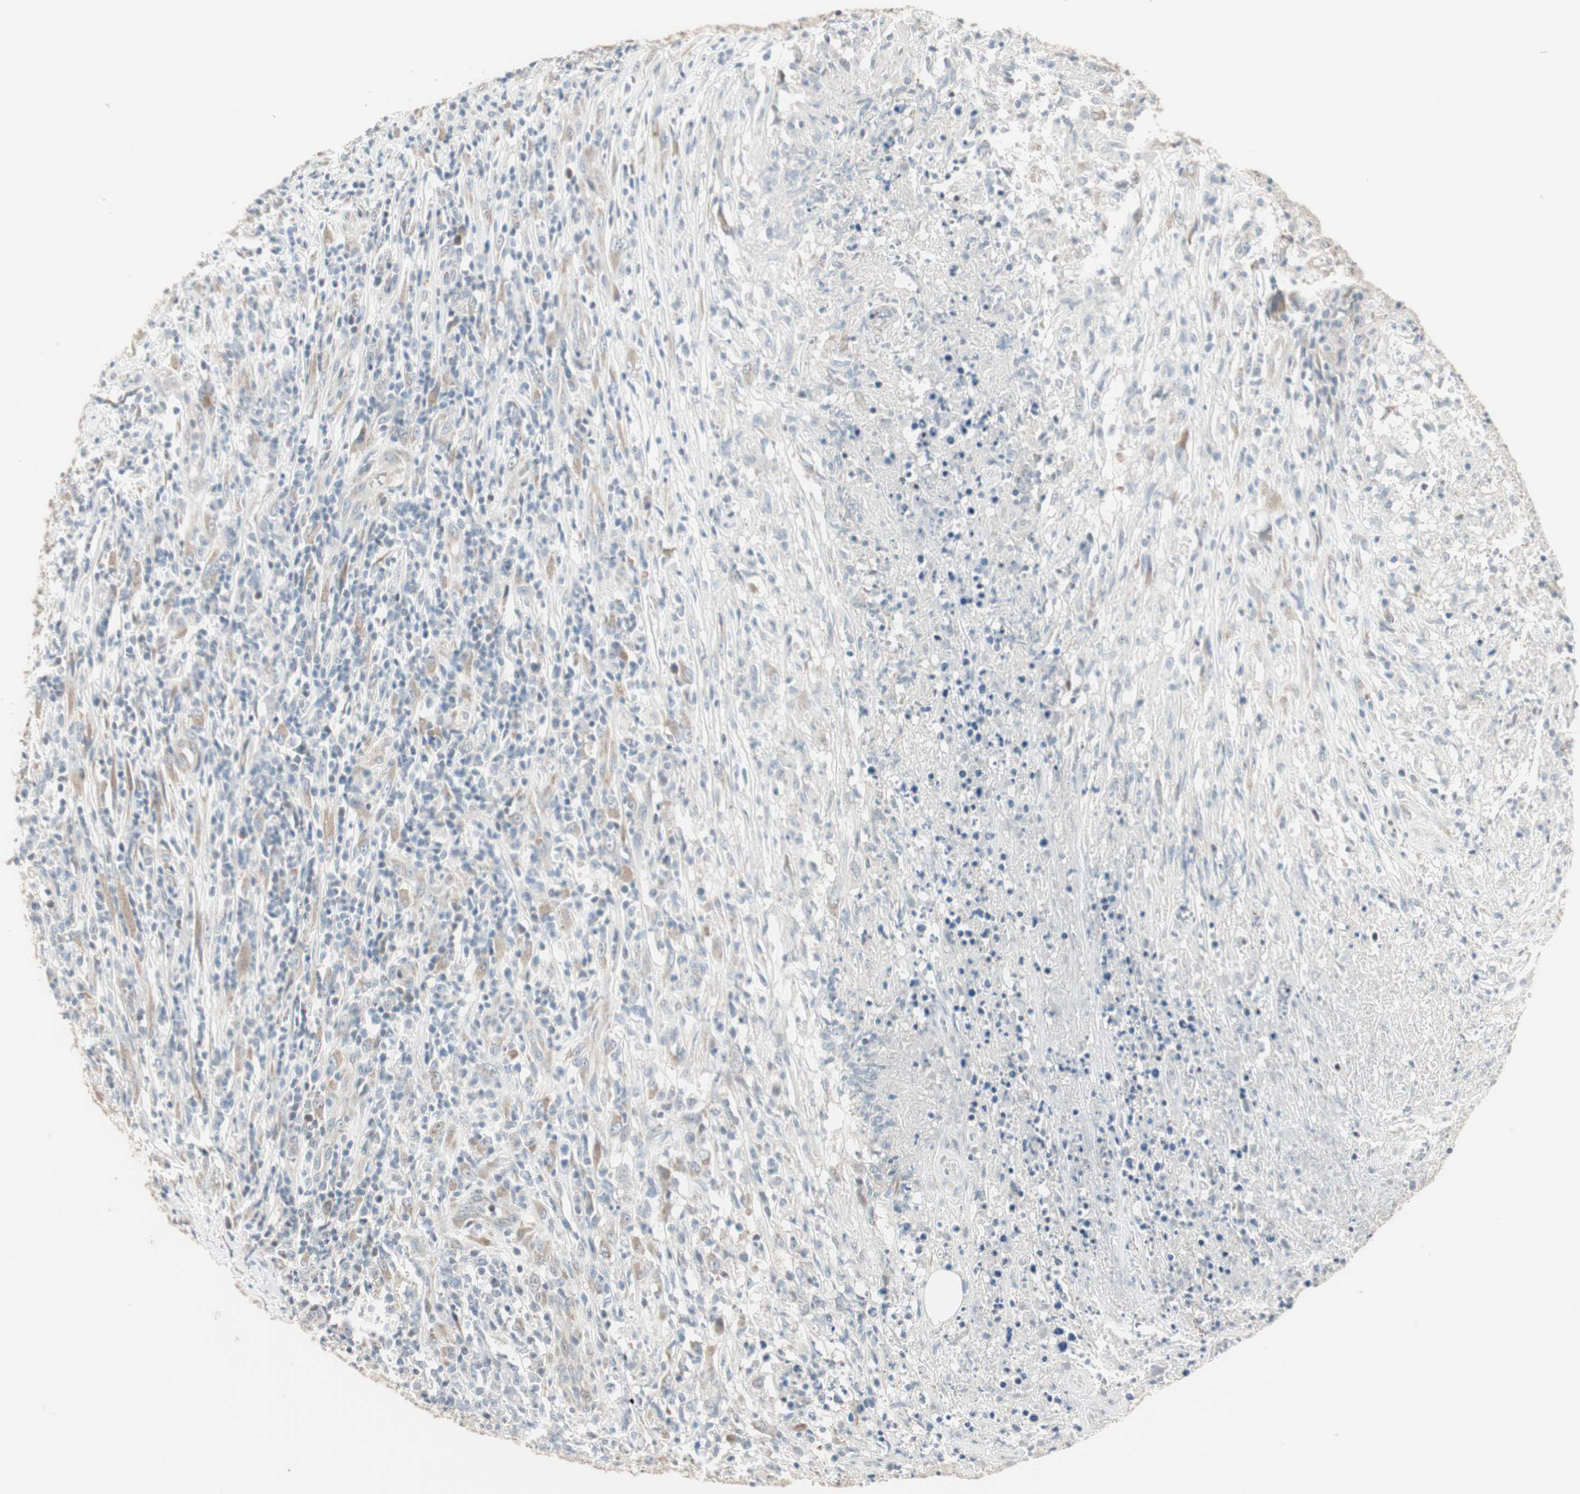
{"staining": {"intensity": "moderate", "quantity": "25%-75%", "location": "cytoplasmic/membranous"}, "tissue": "lymphoma", "cell_type": "Tumor cells", "image_type": "cancer", "snomed": [{"axis": "morphology", "description": "Malignant lymphoma, non-Hodgkin's type, High grade"}, {"axis": "topography", "description": "Lymph node"}], "caption": "The immunohistochemical stain shows moderate cytoplasmic/membranous expression in tumor cells of malignant lymphoma, non-Hodgkin's type (high-grade) tissue.", "gene": "PDZK1", "patient": {"sex": "female", "age": 84}}